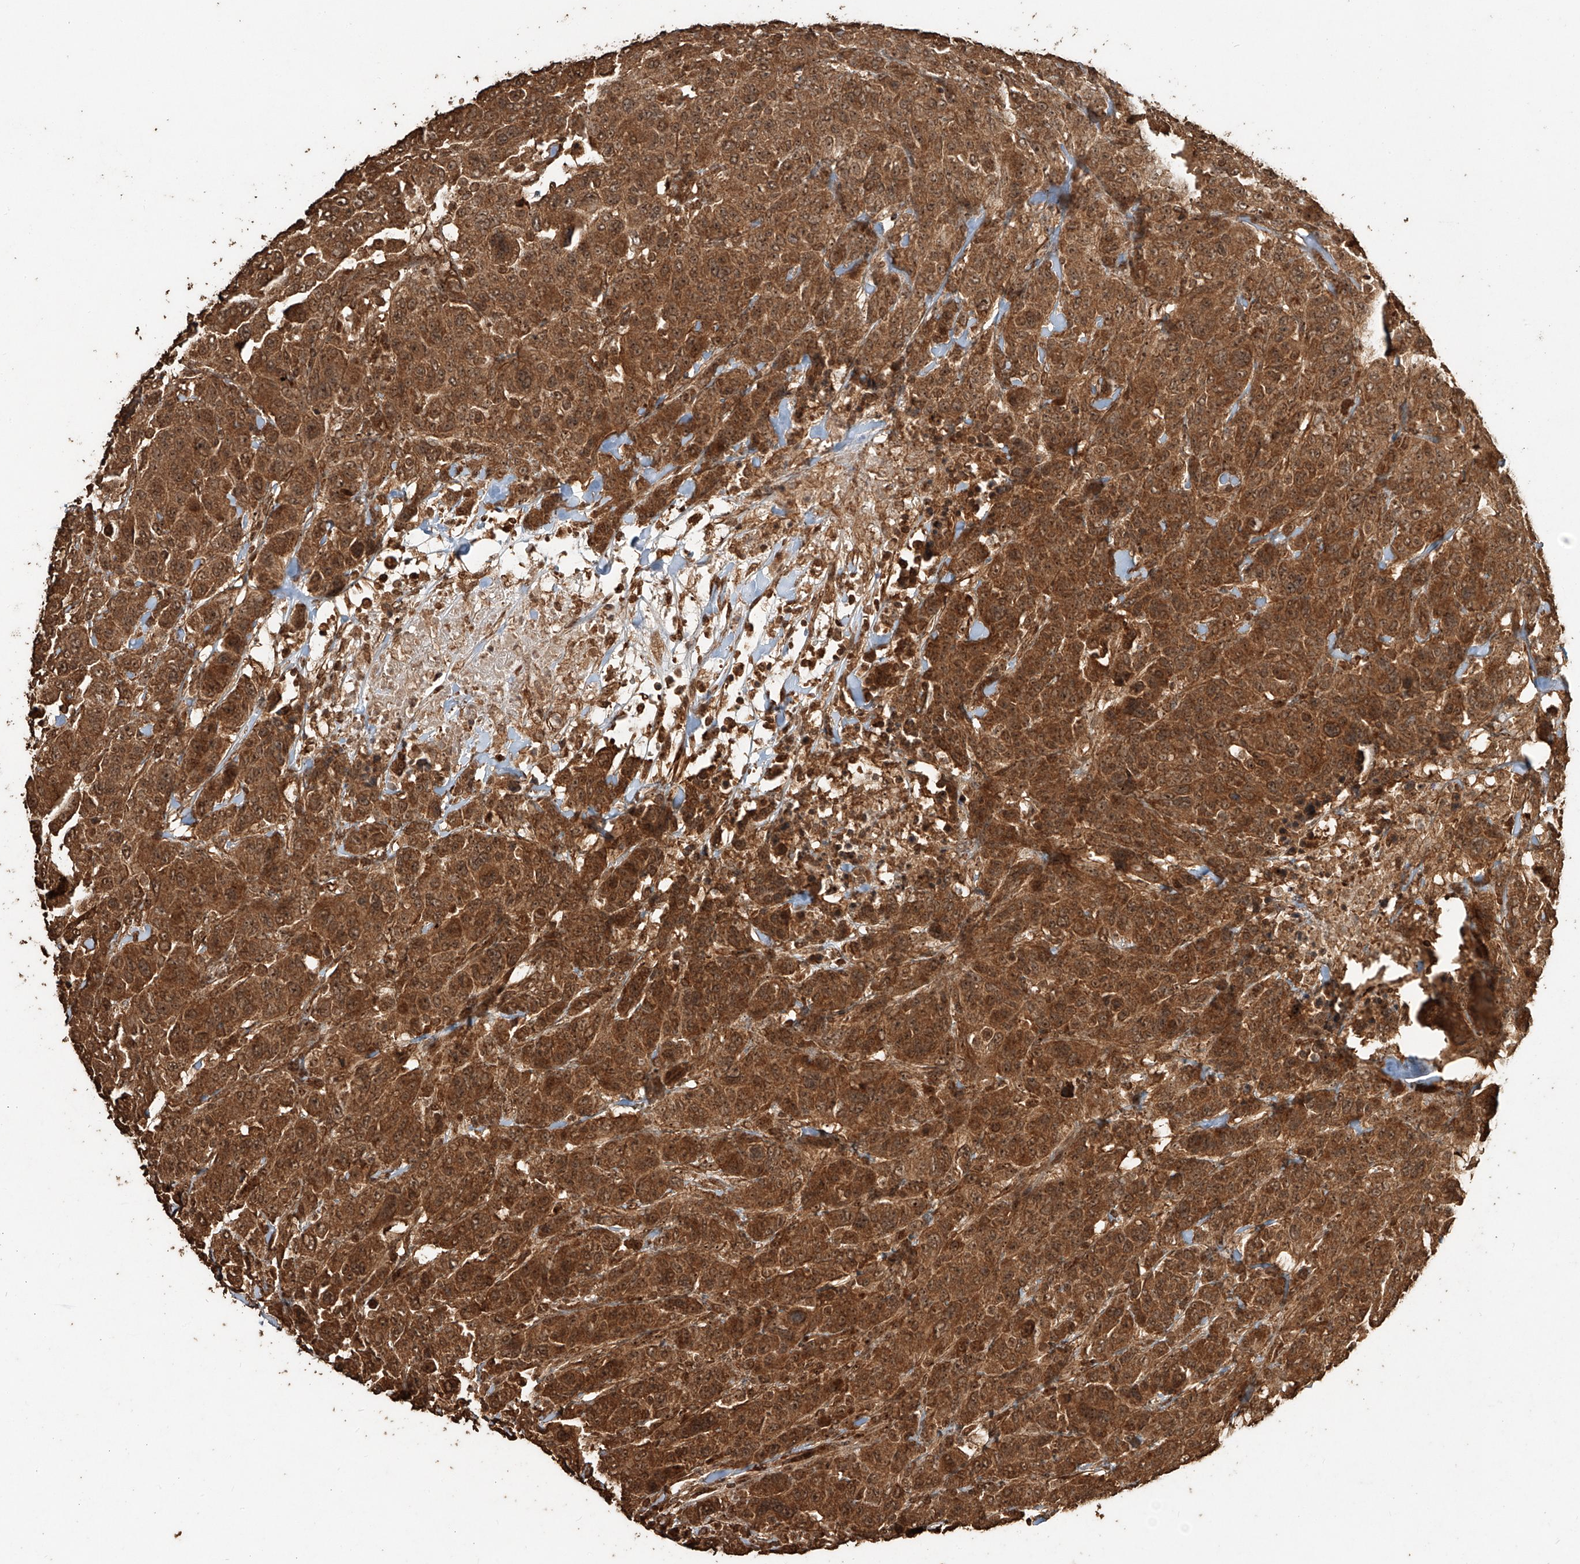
{"staining": {"intensity": "moderate", "quantity": ">75%", "location": "cytoplasmic/membranous,nuclear"}, "tissue": "breast cancer", "cell_type": "Tumor cells", "image_type": "cancer", "snomed": [{"axis": "morphology", "description": "Duct carcinoma"}, {"axis": "topography", "description": "Breast"}], "caption": "Approximately >75% of tumor cells in breast invasive ductal carcinoma show moderate cytoplasmic/membranous and nuclear protein staining as visualized by brown immunohistochemical staining.", "gene": "ZNF660", "patient": {"sex": "female", "age": 37}}